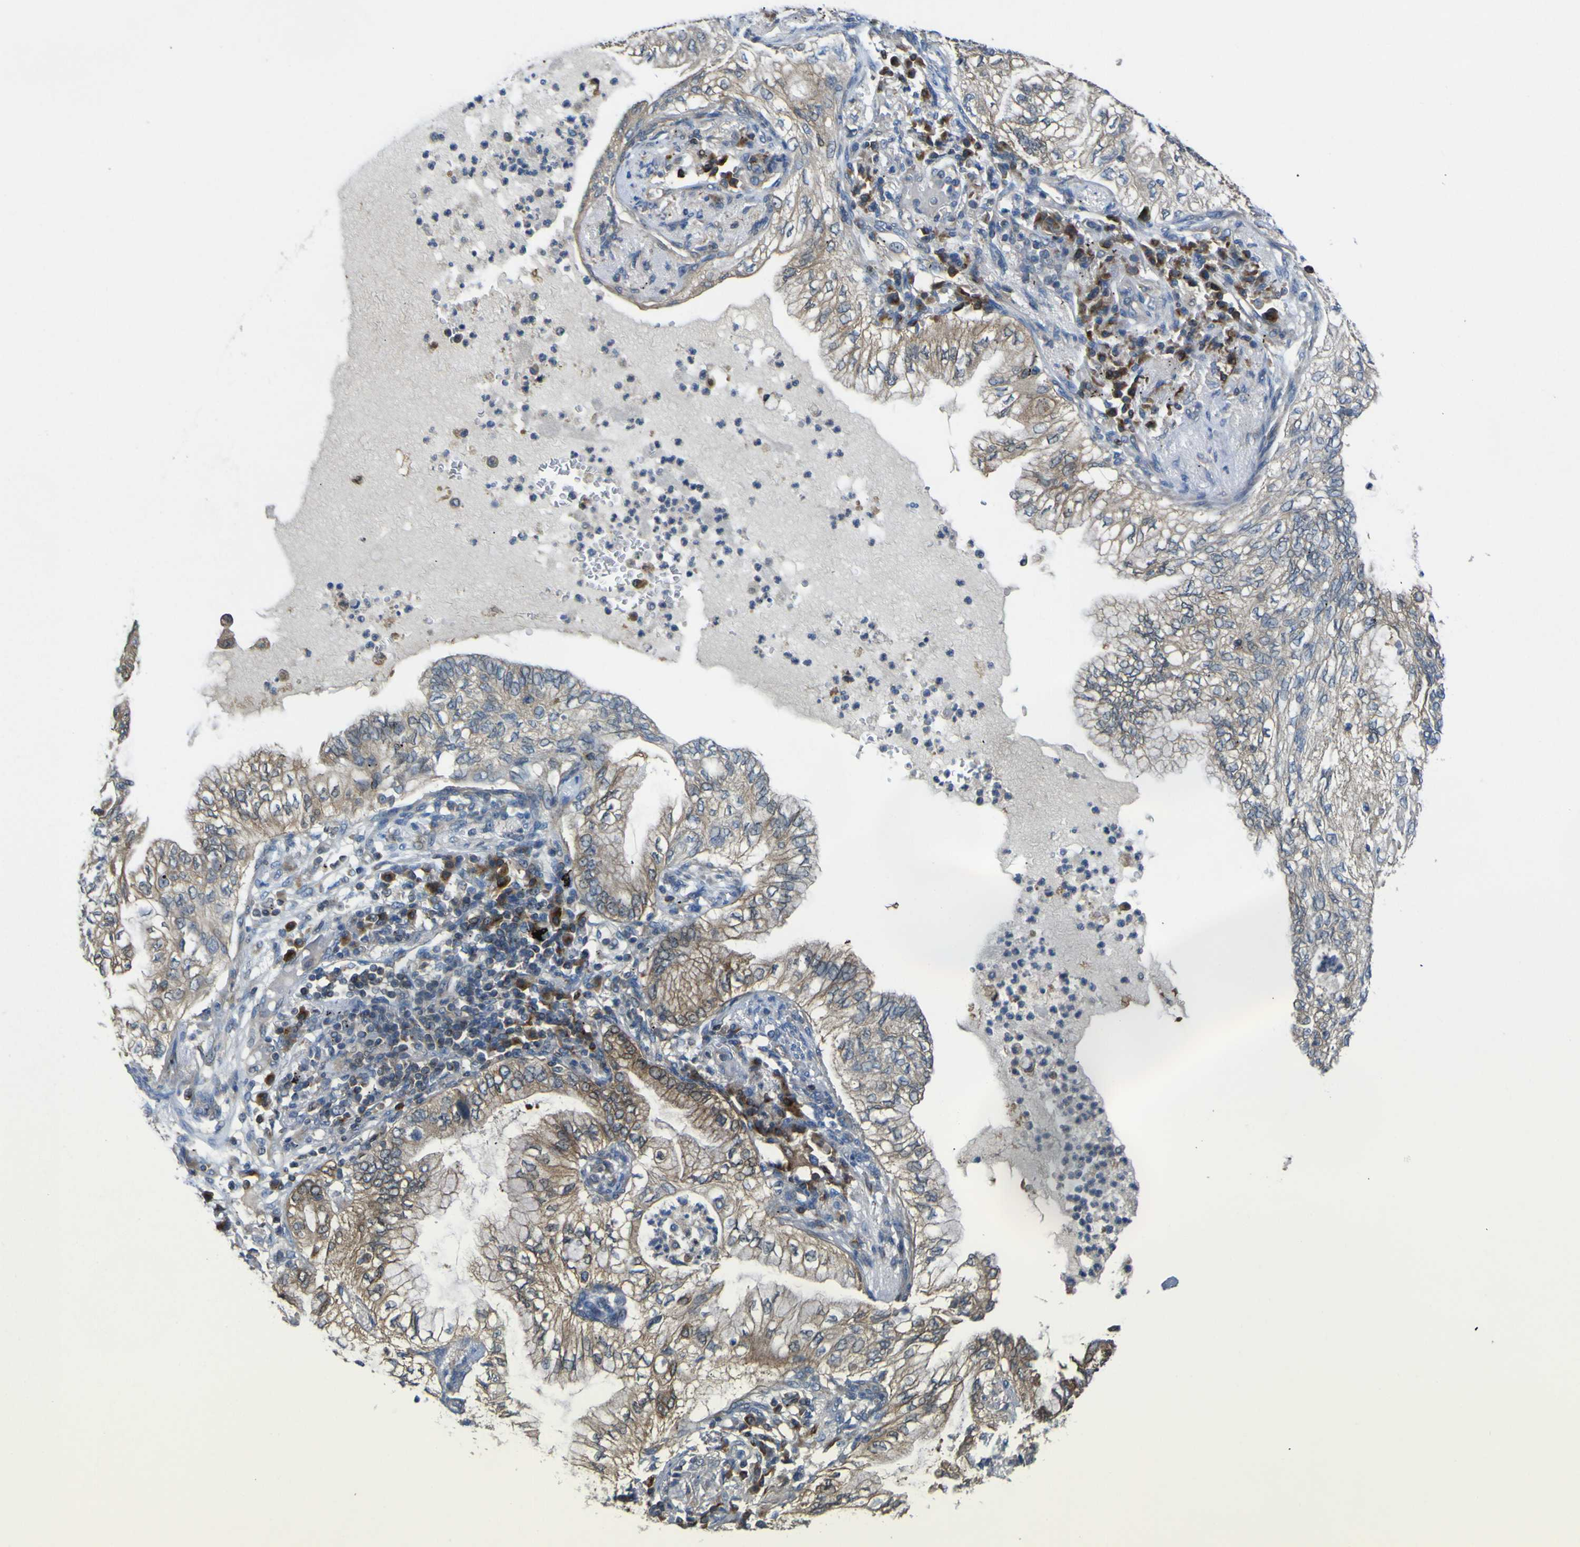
{"staining": {"intensity": "moderate", "quantity": ">75%", "location": "cytoplasmic/membranous"}, "tissue": "lung cancer", "cell_type": "Tumor cells", "image_type": "cancer", "snomed": [{"axis": "morphology", "description": "Normal tissue, NOS"}, {"axis": "morphology", "description": "Adenocarcinoma, NOS"}, {"axis": "topography", "description": "Bronchus"}, {"axis": "topography", "description": "Lung"}], "caption": "A histopathology image showing moderate cytoplasmic/membranous positivity in approximately >75% of tumor cells in adenocarcinoma (lung), as visualized by brown immunohistochemical staining.", "gene": "EML2", "patient": {"sex": "female", "age": 70}}